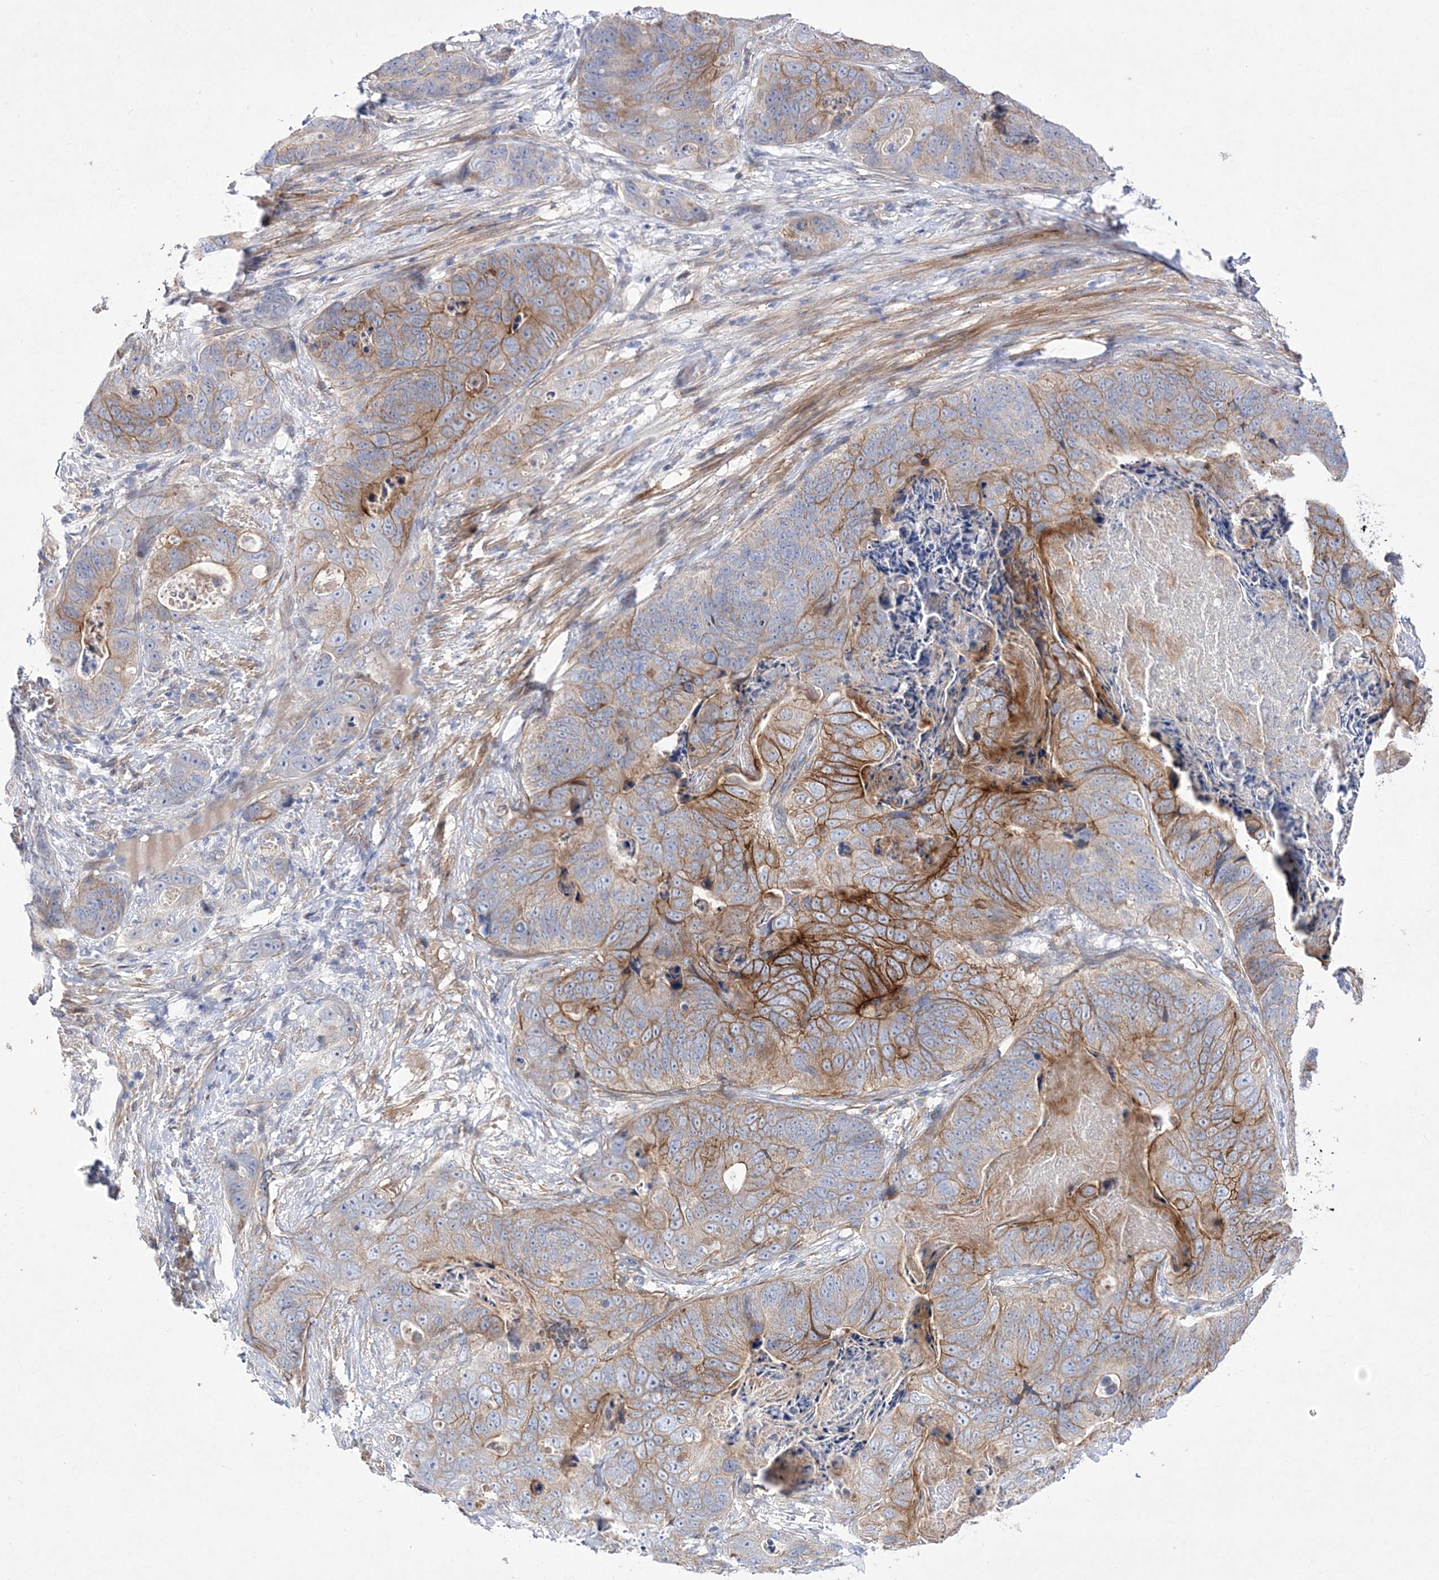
{"staining": {"intensity": "moderate", "quantity": ">75%", "location": "cytoplasmic/membranous"}, "tissue": "stomach cancer", "cell_type": "Tumor cells", "image_type": "cancer", "snomed": [{"axis": "morphology", "description": "Normal tissue, NOS"}, {"axis": "morphology", "description": "Adenocarcinoma, NOS"}, {"axis": "topography", "description": "Stomach"}], "caption": "Stomach cancer (adenocarcinoma) stained for a protein (brown) shows moderate cytoplasmic/membranous positive staining in approximately >75% of tumor cells.", "gene": "ANO1", "patient": {"sex": "female", "age": 89}}